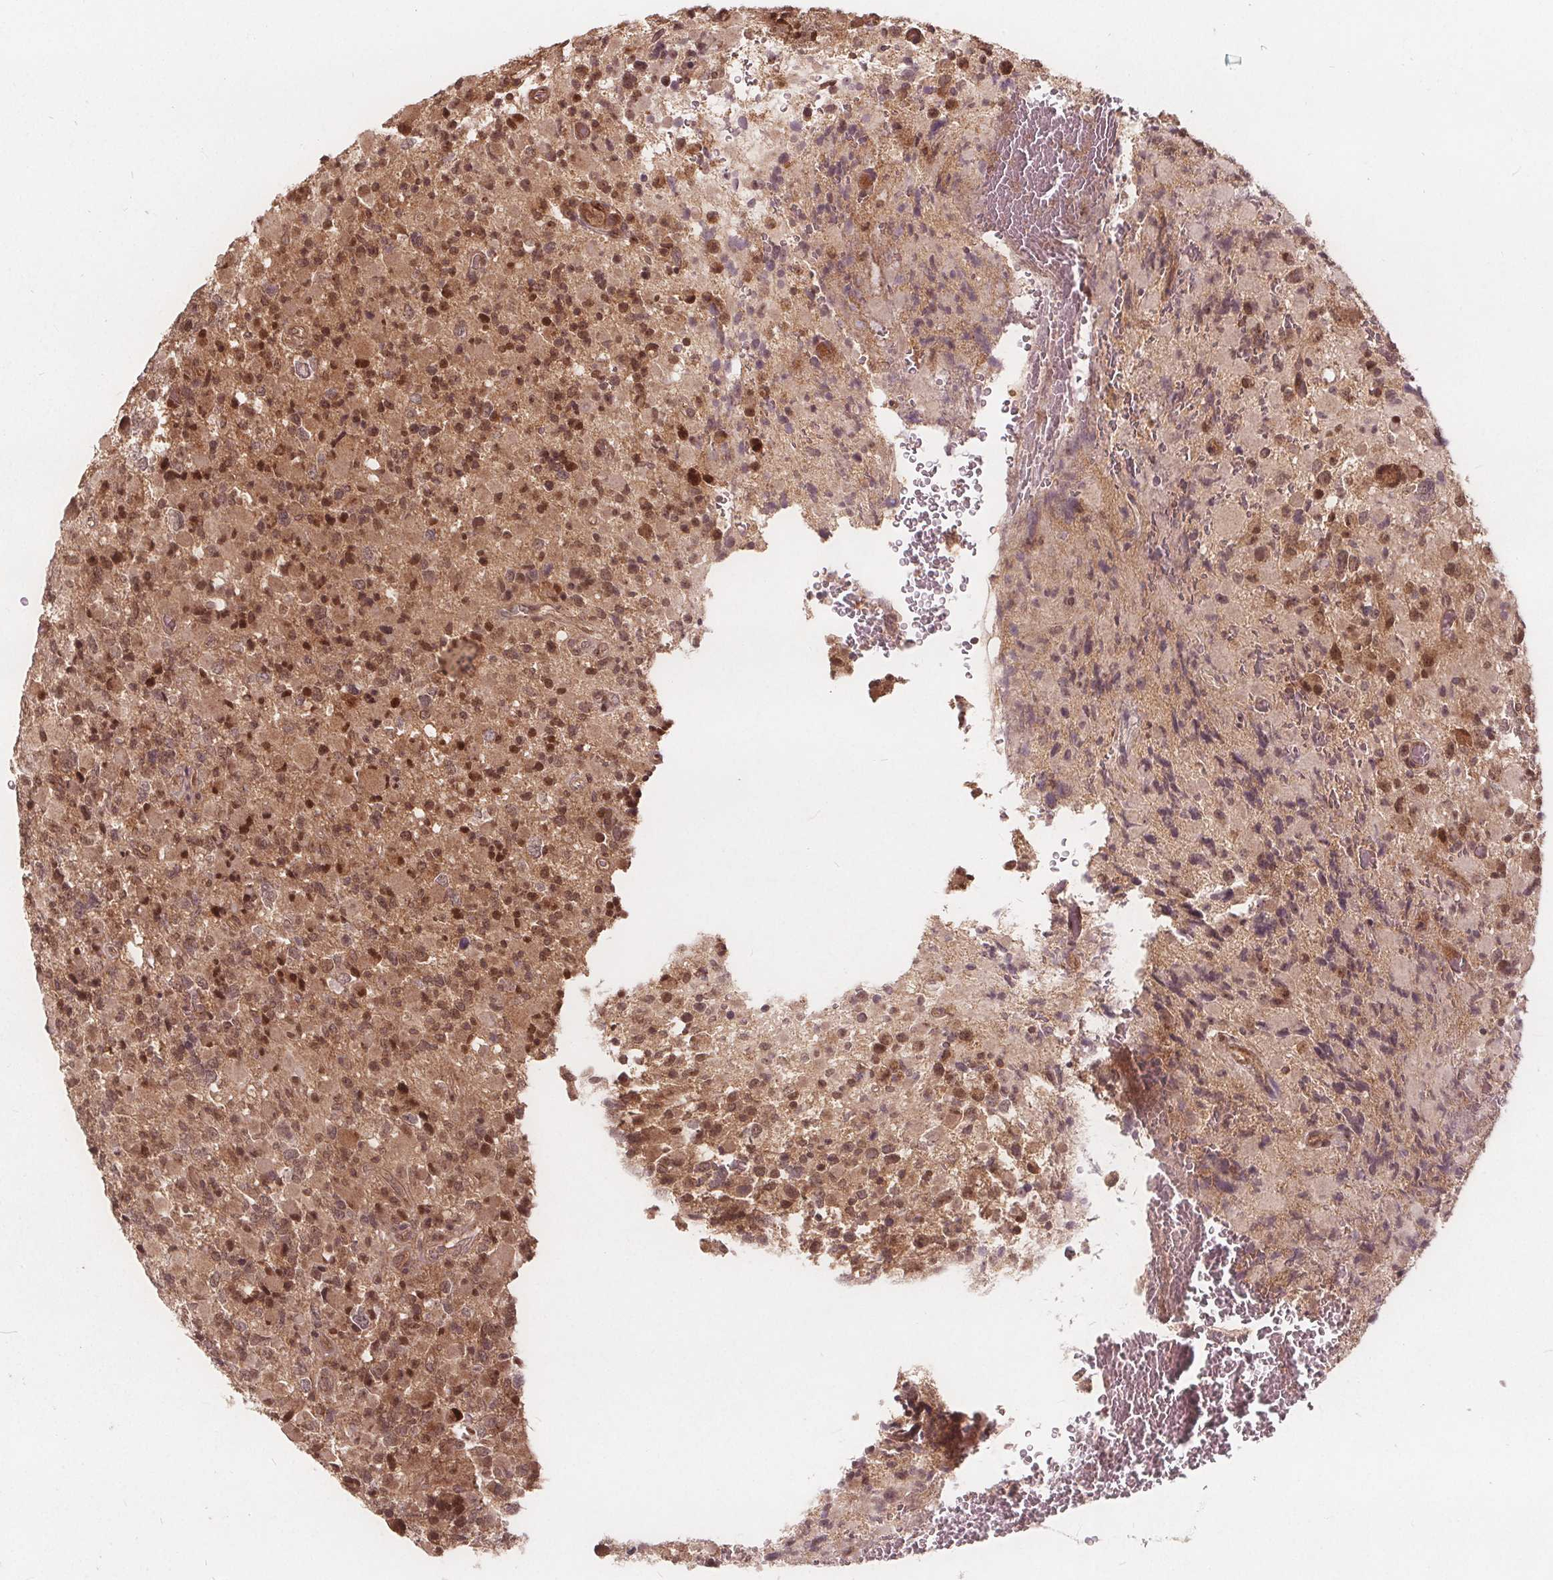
{"staining": {"intensity": "moderate", "quantity": ">75%", "location": "nuclear"}, "tissue": "glioma", "cell_type": "Tumor cells", "image_type": "cancer", "snomed": [{"axis": "morphology", "description": "Glioma, malignant, High grade"}, {"axis": "topography", "description": "Brain"}], "caption": "Immunohistochemistry (DAB (3,3'-diaminobenzidine)) staining of human high-grade glioma (malignant) reveals moderate nuclear protein positivity in approximately >75% of tumor cells. Using DAB (brown) and hematoxylin (blue) stains, captured at high magnification using brightfield microscopy.", "gene": "PPP1CB", "patient": {"sex": "female", "age": 40}}